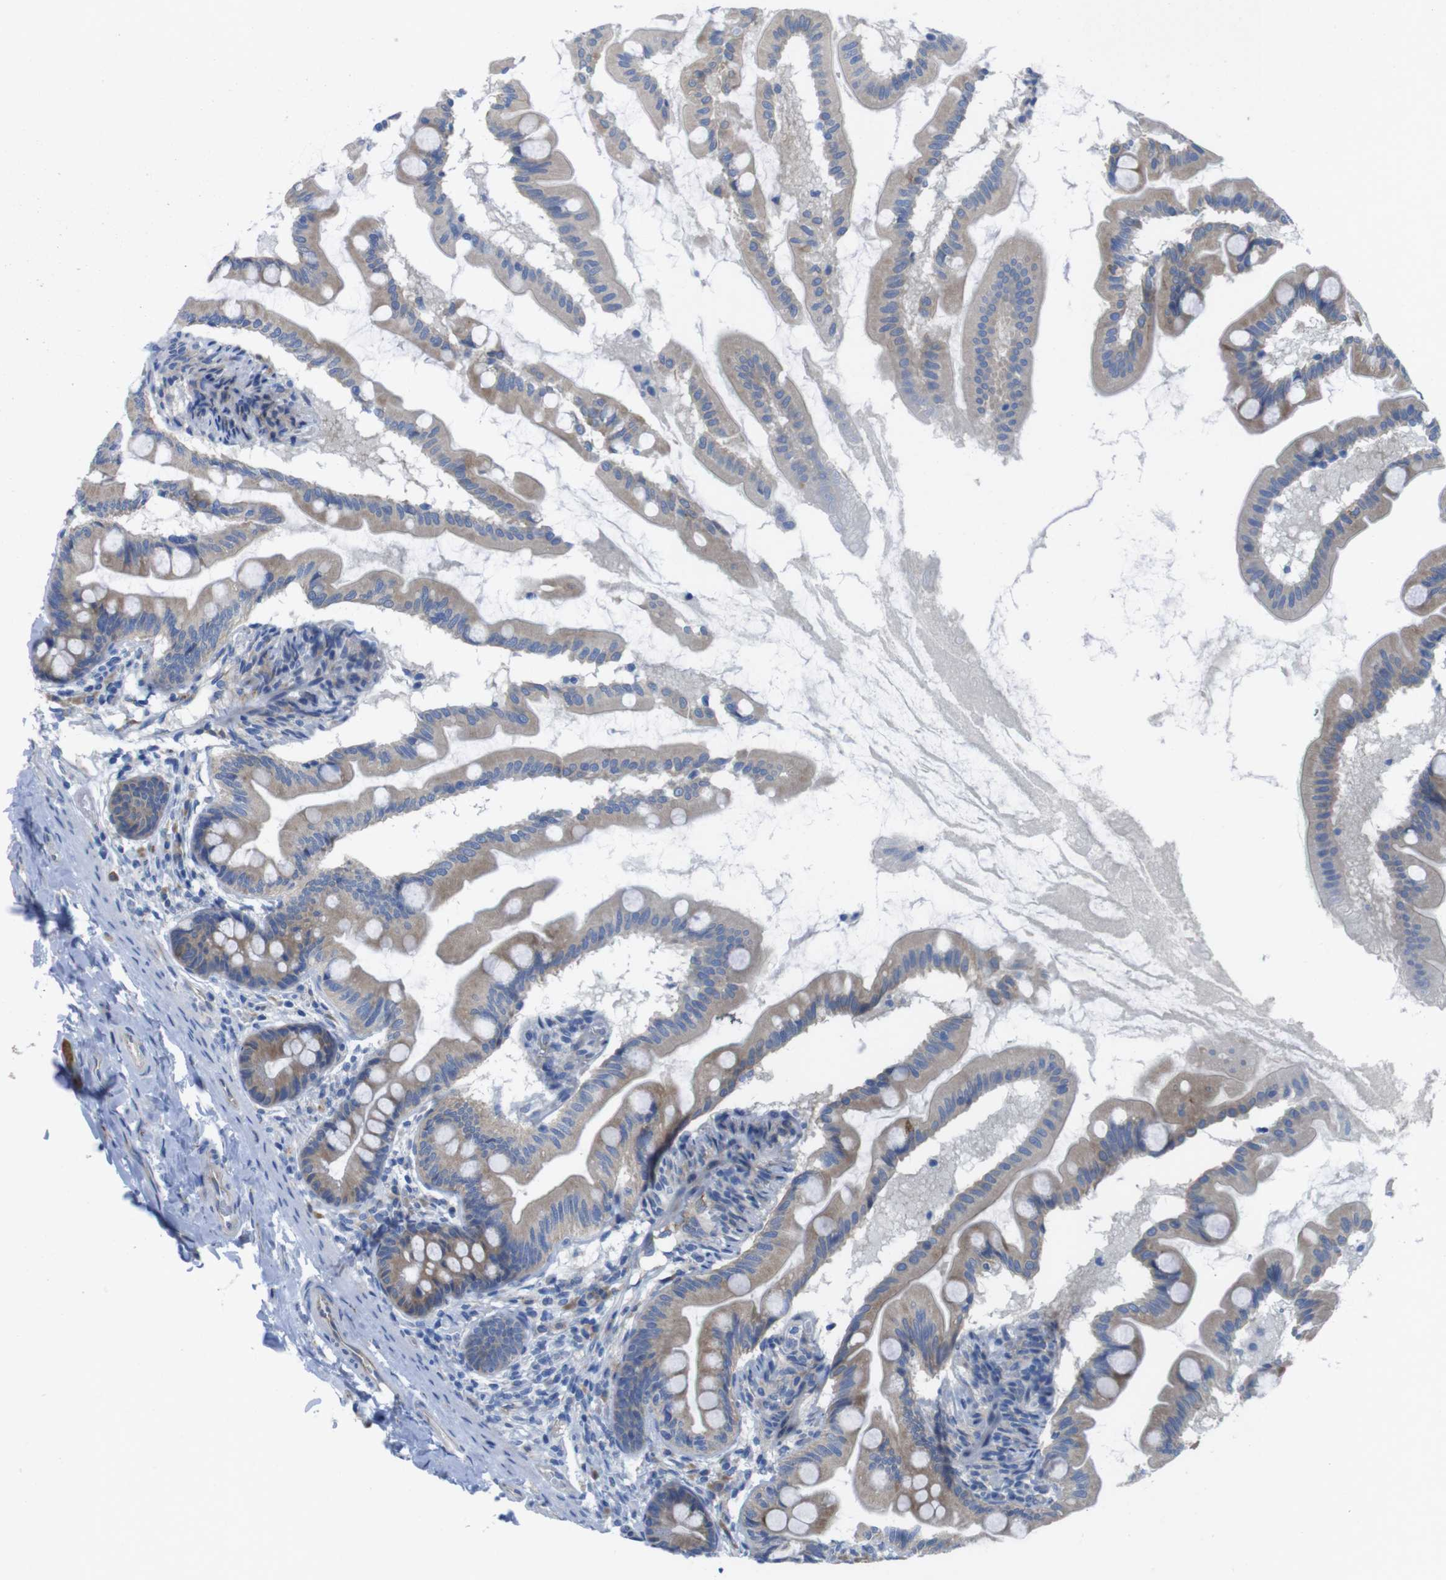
{"staining": {"intensity": "weak", "quantity": ">75%", "location": "cytoplasmic/membranous"}, "tissue": "small intestine", "cell_type": "Glandular cells", "image_type": "normal", "snomed": [{"axis": "morphology", "description": "Normal tissue, NOS"}, {"axis": "topography", "description": "Small intestine"}], "caption": "IHC histopathology image of normal human small intestine stained for a protein (brown), which demonstrates low levels of weak cytoplasmic/membranous positivity in about >75% of glandular cells.", "gene": "TMEM234", "patient": {"sex": "female", "age": 56}}